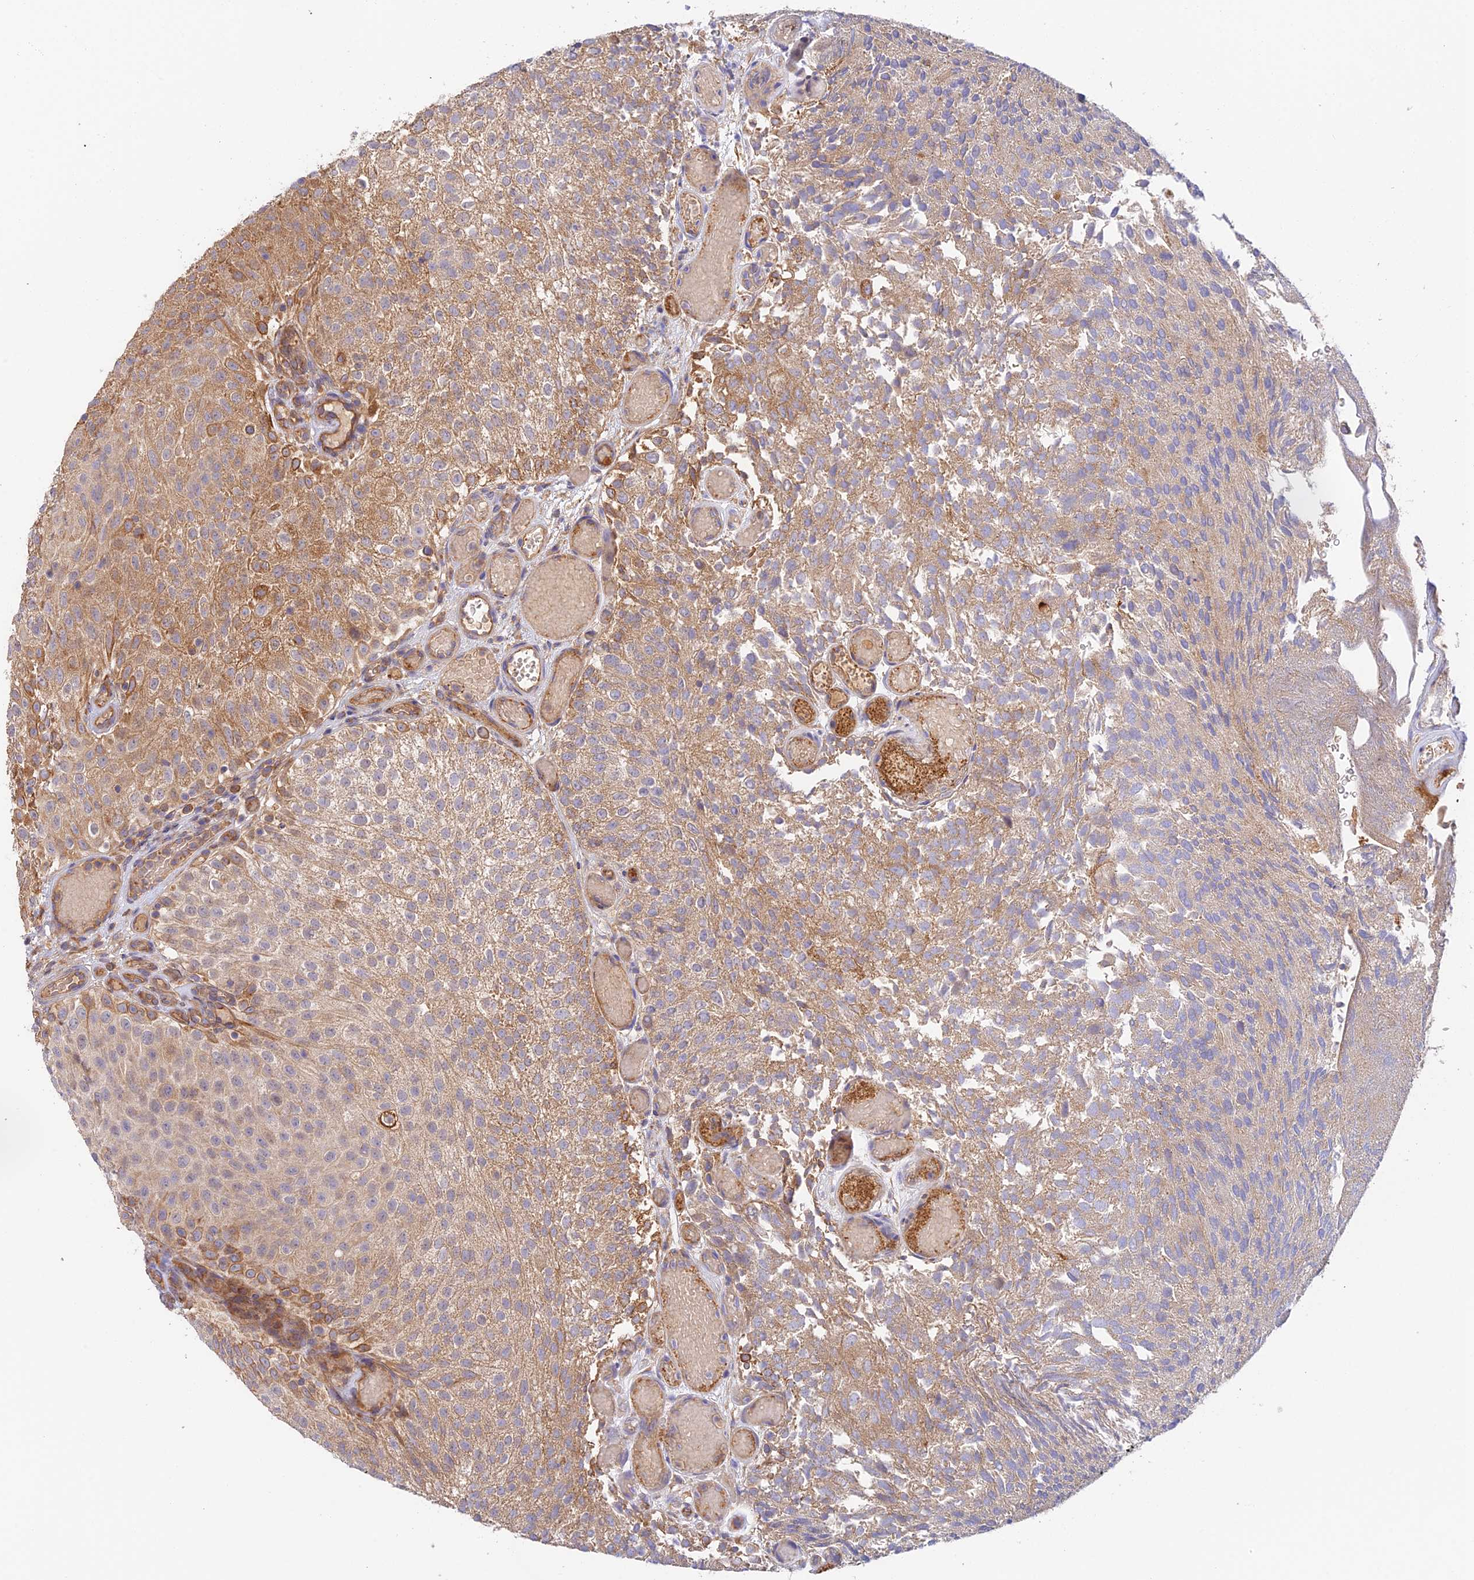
{"staining": {"intensity": "moderate", "quantity": "25%-75%", "location": "cytoplasmic/membranous,nuclear"}, "tissue": "urothelial cancer", "cell_type": "Tumor cells", "image_type": "cancer", "snomed": [{"axis": "morphology", "description": "Urothelial carcinoma, Low grade"}, {"axis": "topography", "description": "Urinary bladder"}], "caption": "Protein expression by immunohistochemistry (IHC) shows moderate cytoplasmic/membranous and nuclear expression in approximately 25%-75% of tumor cells in urothelial cancer.", "gene": "MYO9A", "patient": {"sex": "male", "age": 78}}